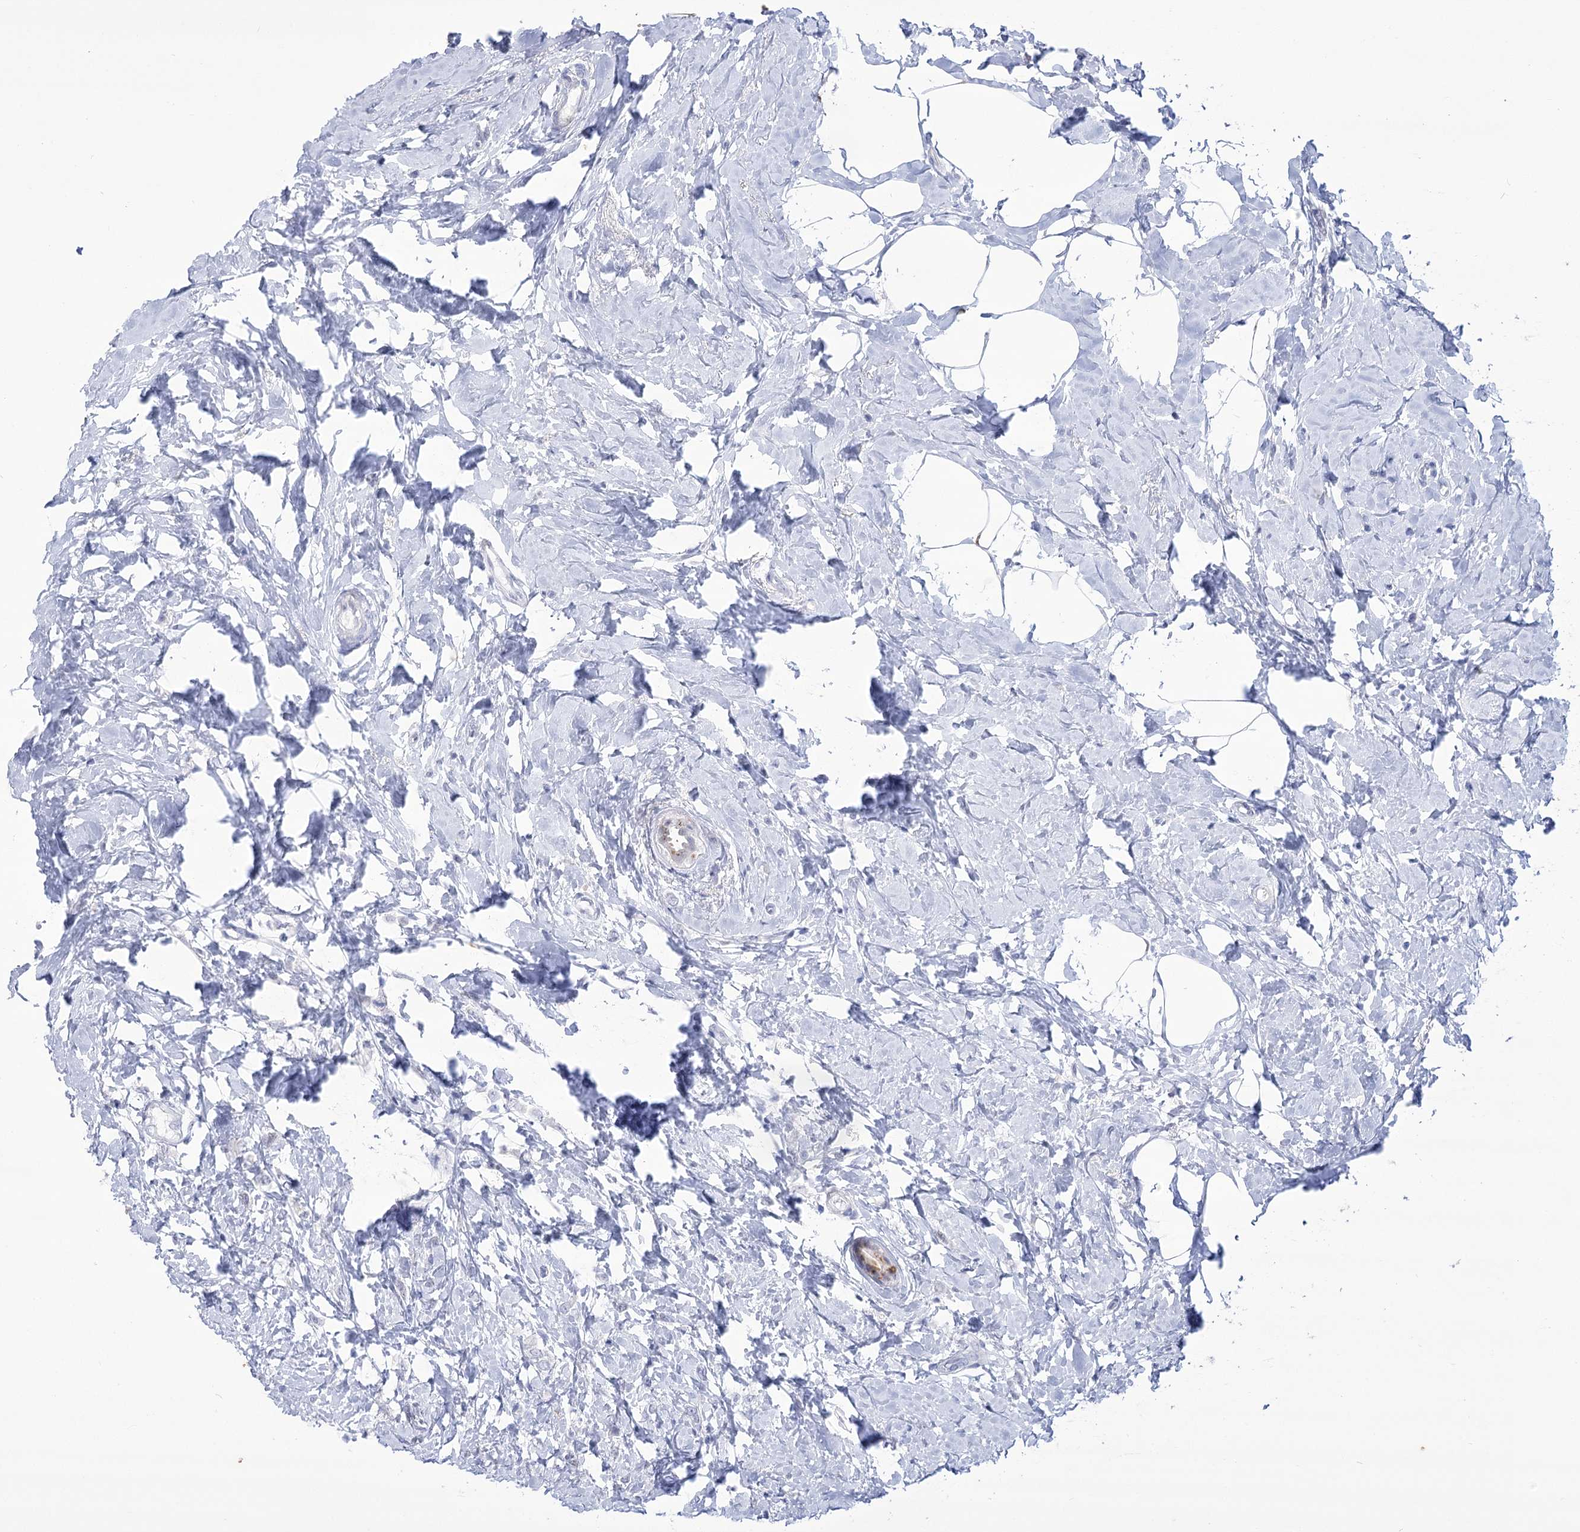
{"staining": {"intensity": "negative", "quantity": "none", "location": "none"}, "tissue": "breast cancer", "cell_type": "Tumor cells", "image_type": "cancer", "snomed": [{"axis": "morphology", "description": "Lobular carcinoma"}, {"axis": "topography", "description": "Breast"}], "caption": "Lobular carcinoma (breast) stained for a protein using immunohistochemistry (IHC) demonstrates no positivity tumor cells.", "gene": "SIAE", "patient": {"sex": "female", "age": 47}}